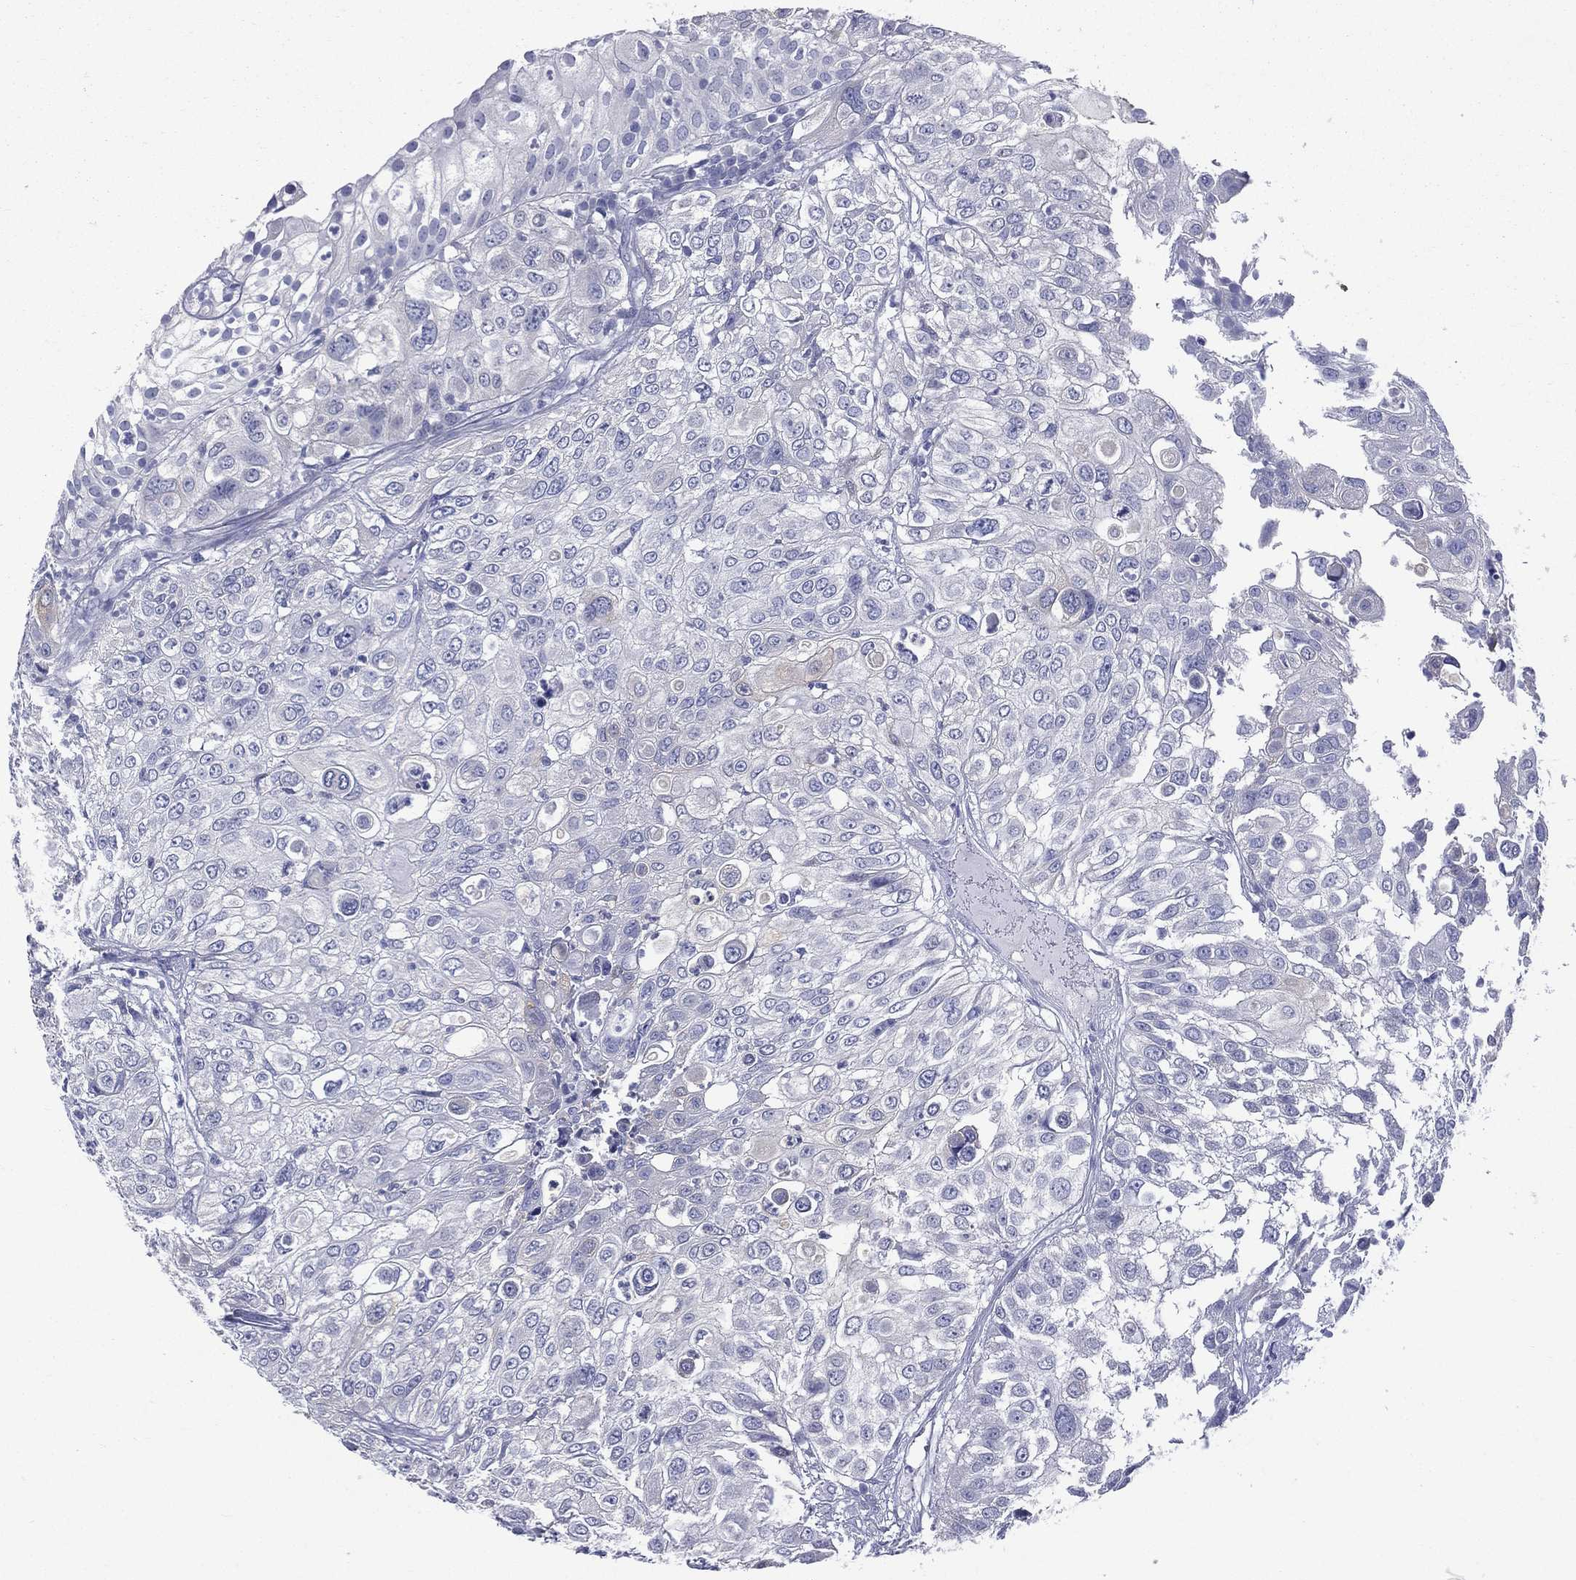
{"staining": {"intensity": "negative", "quantity": "none", "location": "none"}, "tissue": "urothelial cancer", "cell_type": "Tumor cells", "image_type": "cancer", "snomed": [{"axis": "morphology", "description": "Urothelial carcinoma, High grade"}, {"axis": "topography", "description": "Urinary bladder"}], "caption": "Immunohistochemistry (IHC) photomicrograph of neoplastic tissue: human high-grade urothelial carcinoma stained with DAB displays no significant protein positivity in tumor cells. (DAB (3,3'-diaminobenzidine) IHC, high magnification).", "gene": "CES2", "patient": {"sex": "female", "age": 79}}